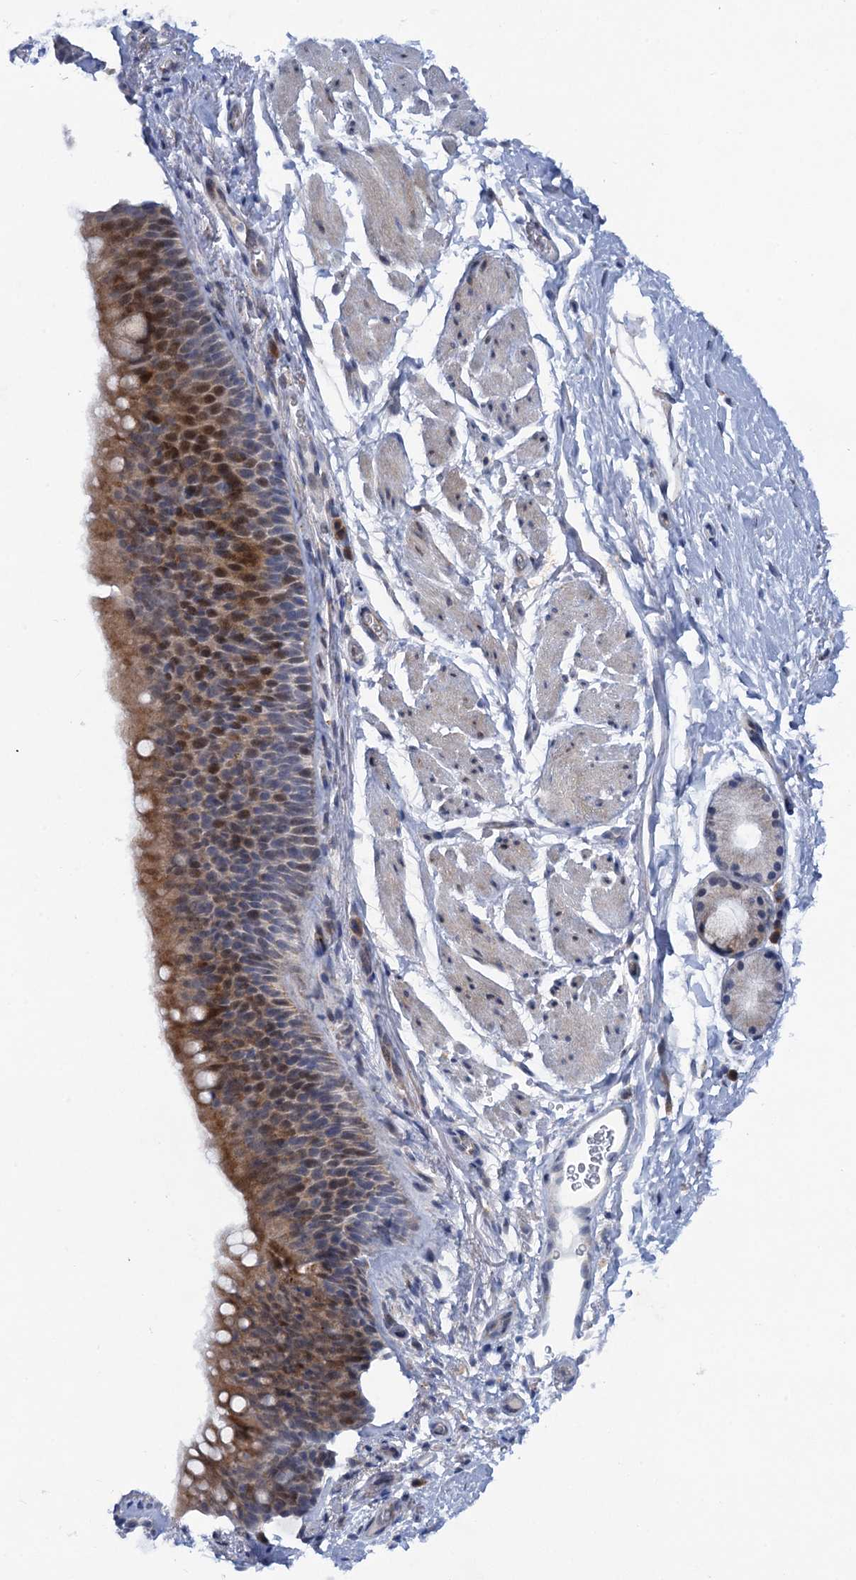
{"staining": {"intensity": "moderate", "quantity": "25%-75%", "location": "cytoplasmic/membranous"}, "tissue": "bronchus", "cell_type": "Respiratory epithelial cells", "image_type": "normal", "snomed": [{"axis": "morphology", "description": "Normal tissue, NOS"}, {"axis": "topography", "description": "Cartilage tissue"}, {"axis": "topography", "description": "Bronchus"}], "caption": "The photomicrograph exhibits immunohistochemical staining of normal bronchus. There is moderate cytoplasmic/membranous staining is identified in about 25%-75% of respiratory epithelial cells. (DAB IHC, brown staining for protein, blue staining for nuclei).", "gene": "QPCTL", "patient": {"sex": "female", "age": 53}}